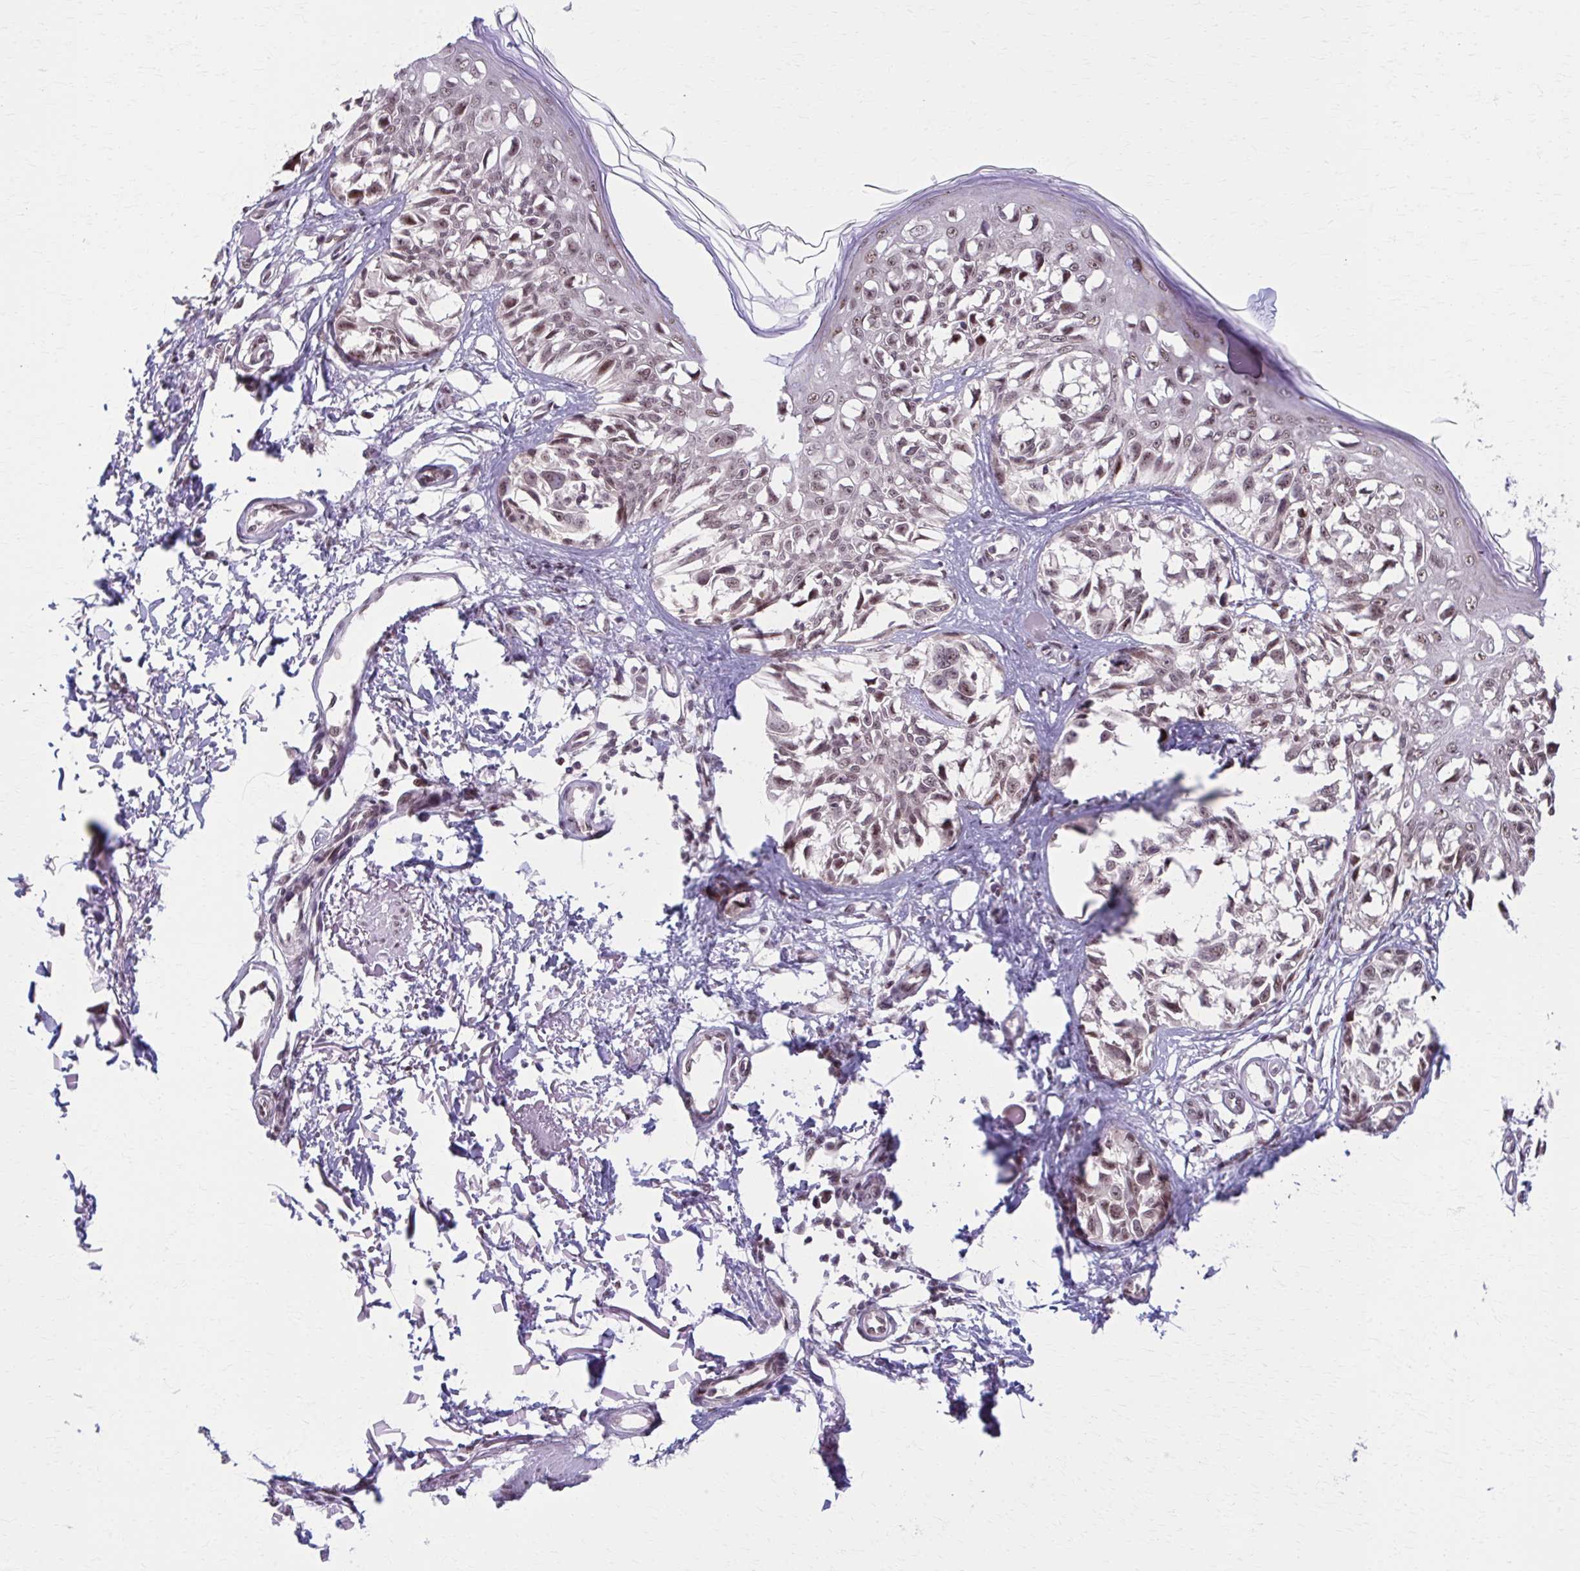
{"staining": {"intensity": "weak", "quantity": "25%-75%", "location": "nuclear"}, "tissue": "melanoma", "cell_type": "Tumor cells", "image_type": "cancer", "snomed": [{"axis": "morphology", "description": "Malignant melanoma, NOS"}, {"axis": "topography", "description": "Skin"}], "caption": "Immunohistochemical staining of human melanoma displays low levels of weak nuclear staining in about 25%-75% of tumor cells.", "gene": "SETBP1", "patient": {"sex": "male", "age": 73}}